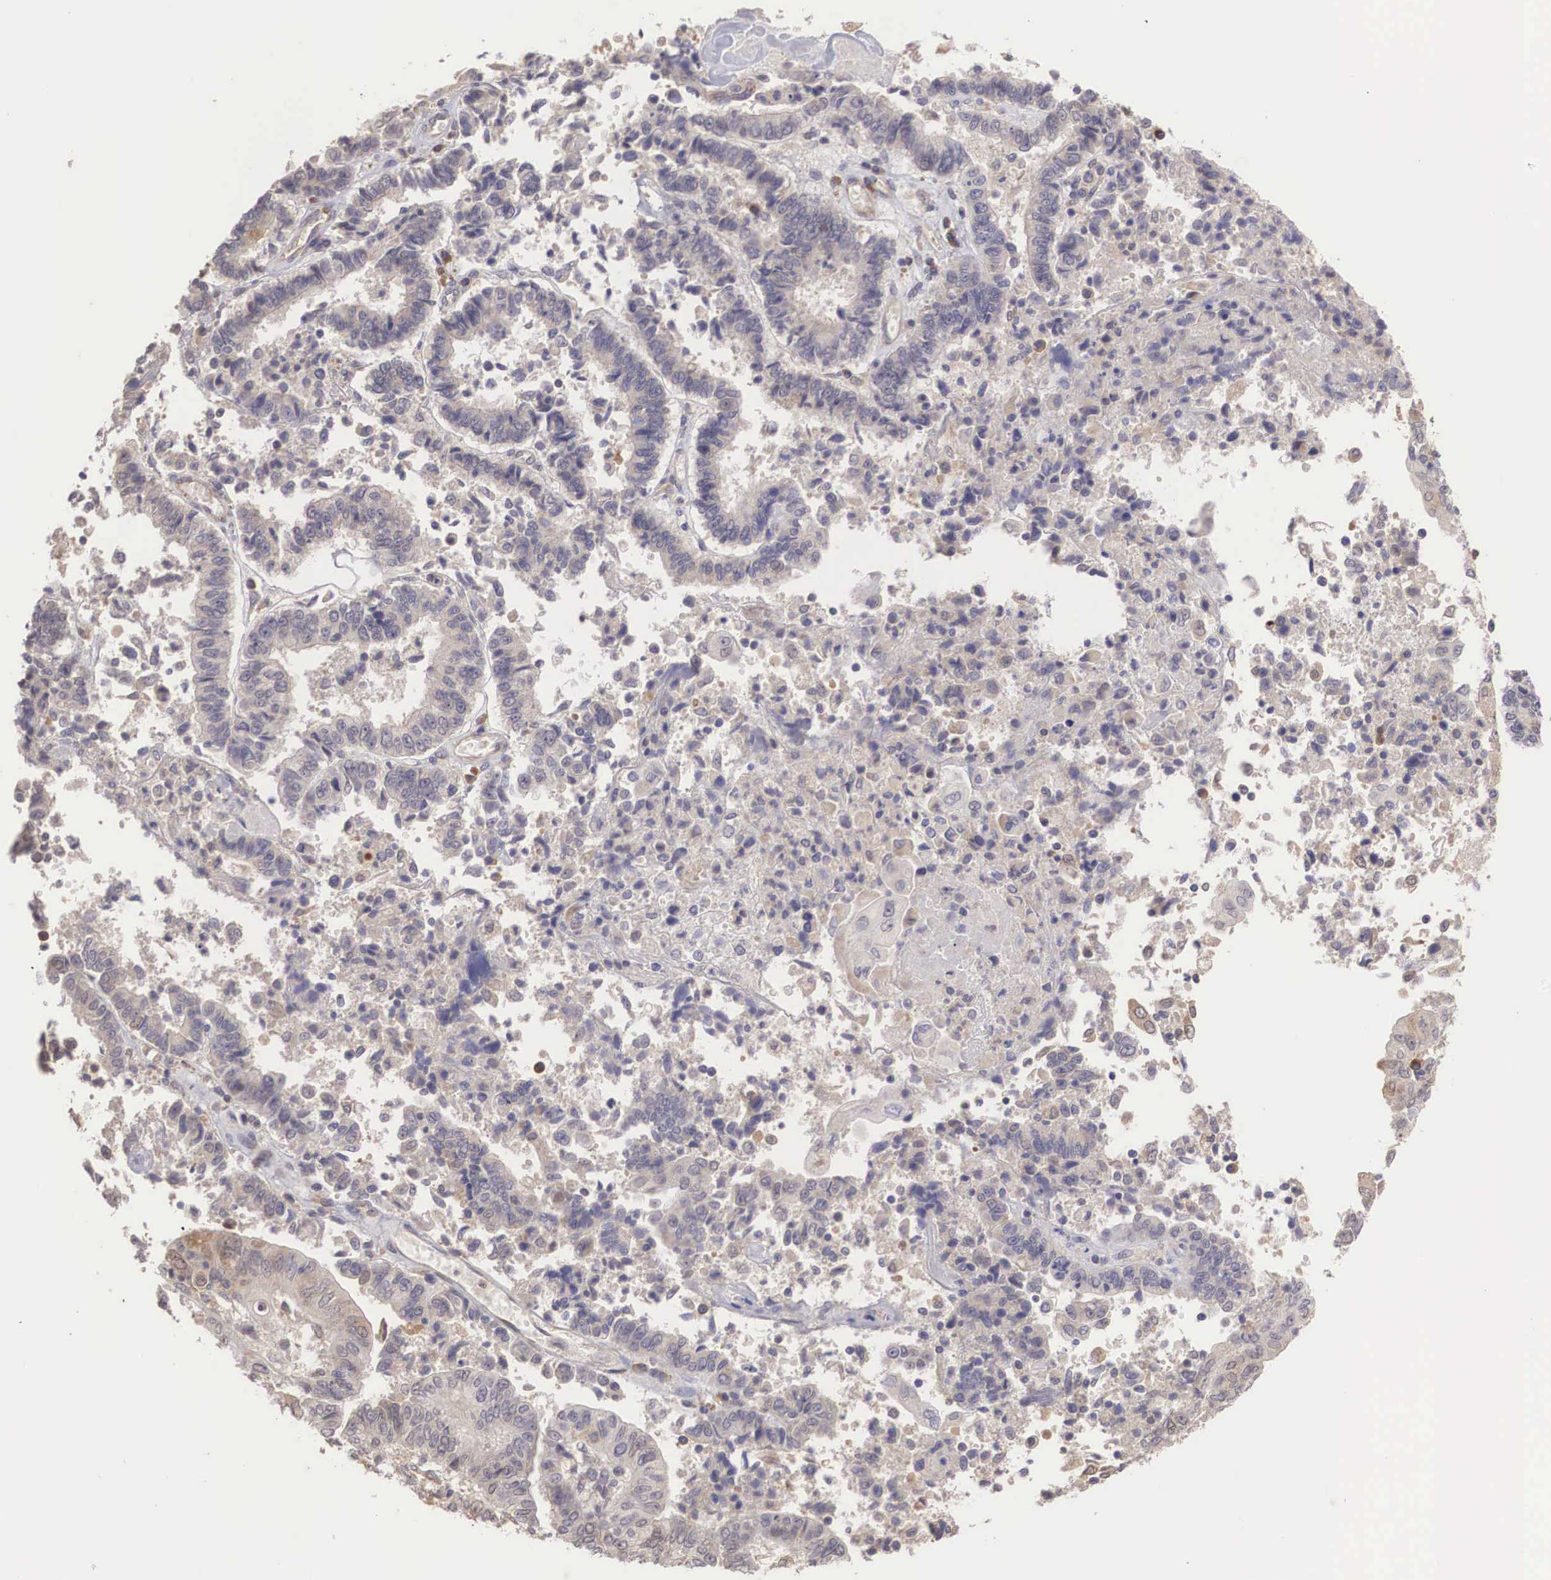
{"staining": {"intensity": "weak", "quantity": "25%-75%", "location": "cytoplasmic/membranous"}, "tissue": "endometrial cancer", "cell_type": "Tumor cells", "image_type": "cancer", "snomed": [{"axis": "morphology", "description": "Adenocarcinoma, NOS"}, {"axis": "topography", "description": "Endometrium"}], "caption": "Immunohistochemical staining of human endometrial cancer (adenocarcinoma) displays weak cytoplasmic/membranous protein positivity in about 25%-75% of tumor cells.", "gene": "DNAJB7", "patient": {"sex": "female", "age": 75}}